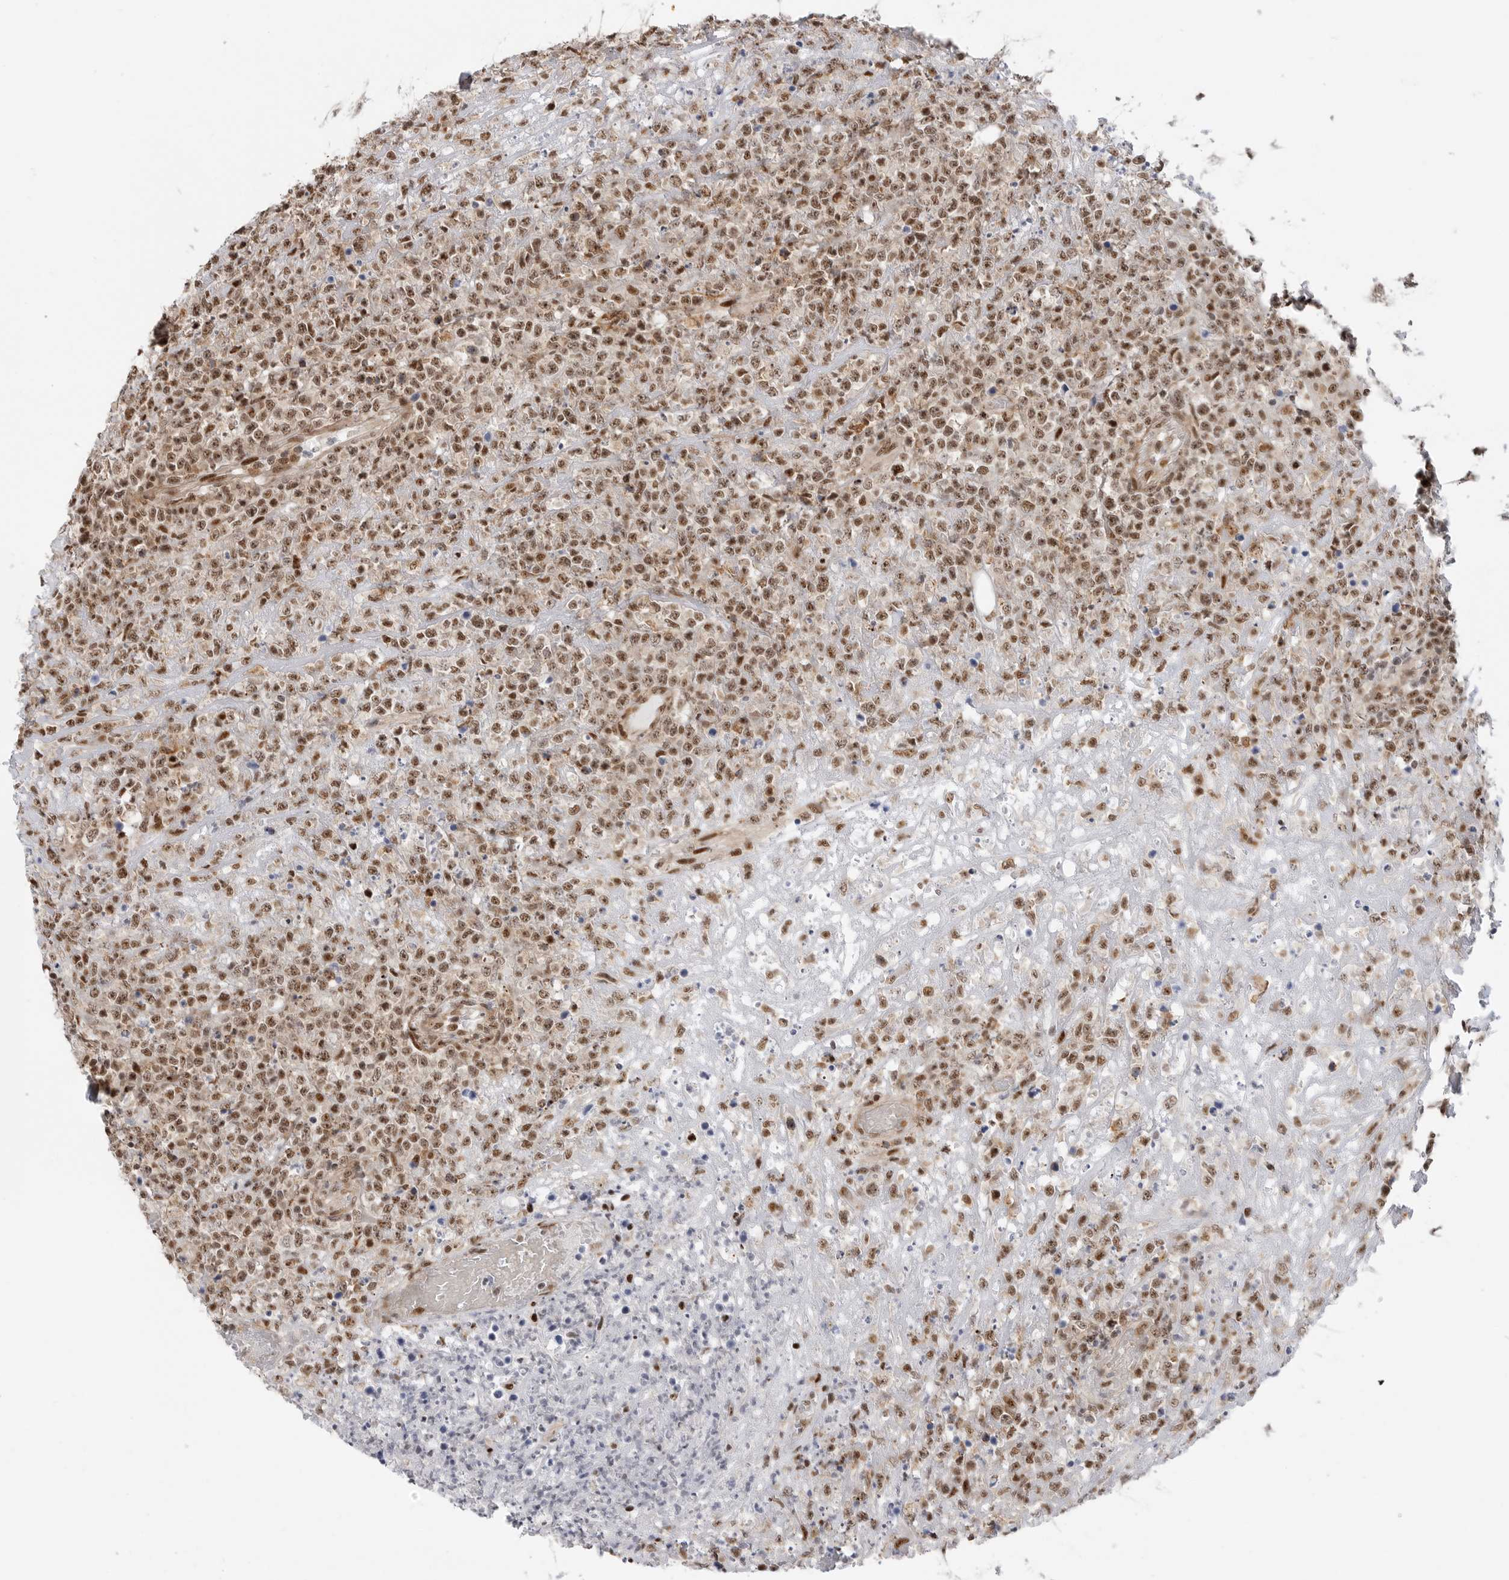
{"staining": {"intensity": "moderate", "quantity": ">75%", "location": "nuclear"}, "tissue": "lymphoma", "cell_type": "Tumor cells", "image_type": "cancer", "snomed": [{"axis": "morphology", "description": "Malignant lymphoma, non-Hodgkin's type, High grade"}, {"axis": "topography", "description": "Colon"}], "caption": "Immunohistochemistry (IHC) (DAB (3,3'-diaminobenzidine)) staining of lymphoma exhibits moderate nuclear protein staining in about >75% of tumor cells.", "gene": "GPATCH2", "patient": {"sex": "female", "age": 53}}